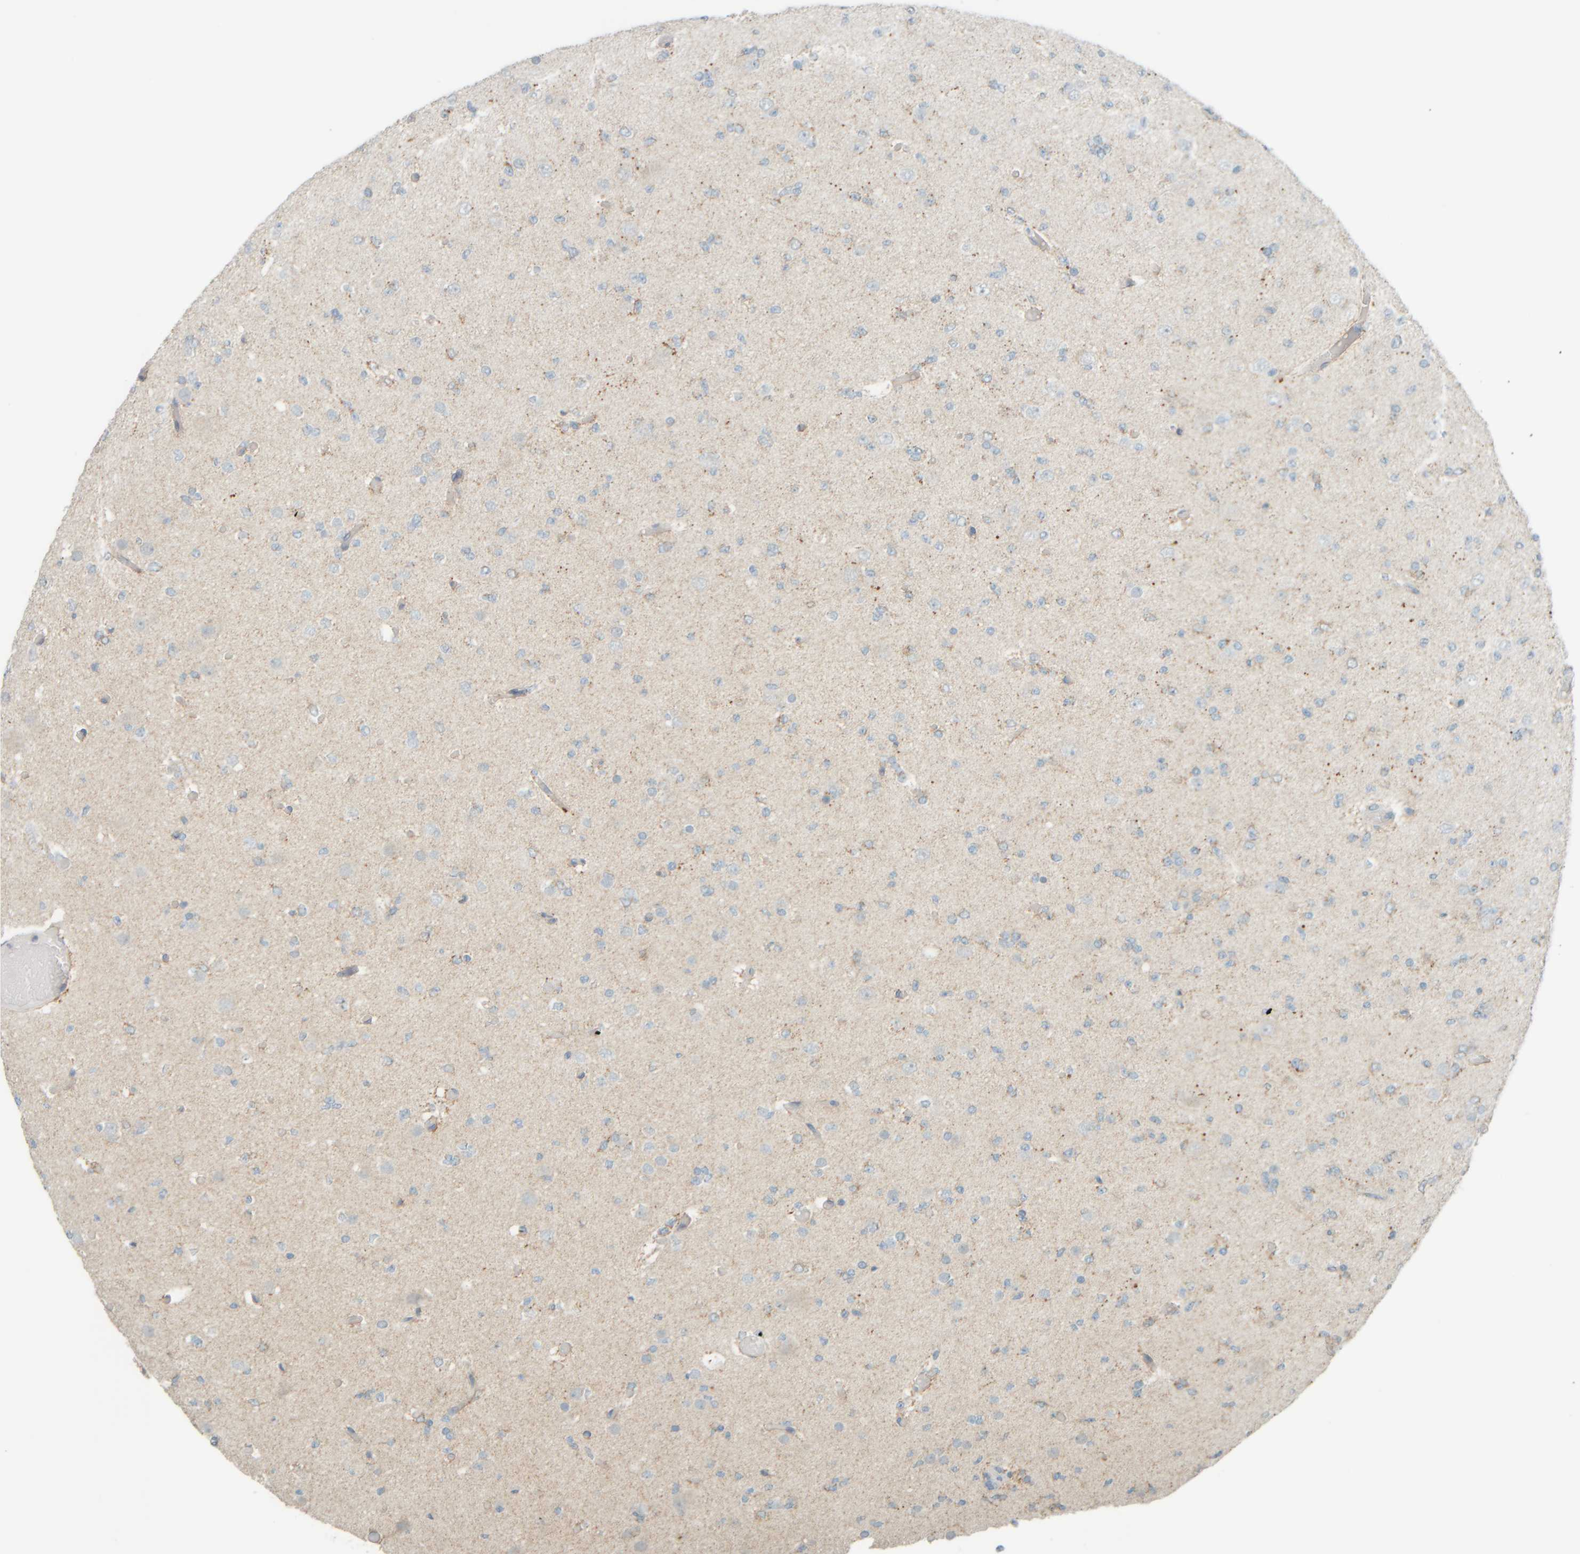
{"staining": {"intensity": "negative", "quantity": "none", "location": "none"}, "tissue": "glioma", "cell_type": "Tumor cells", "image_type": "cancer", "snomed": [{"axis": "morphology", "description": "Glioma, malignant, Low grade"}, {"axis": "topography", "description": "Brain"}], "caption": "Immunohistochemistry (IHC) of human malignant glioma (low-grade) demonstrates no staining in tumor cells.", "gene": "PTGES3L-AARSD1", "patient": {"sex": "female", "age": 22}}